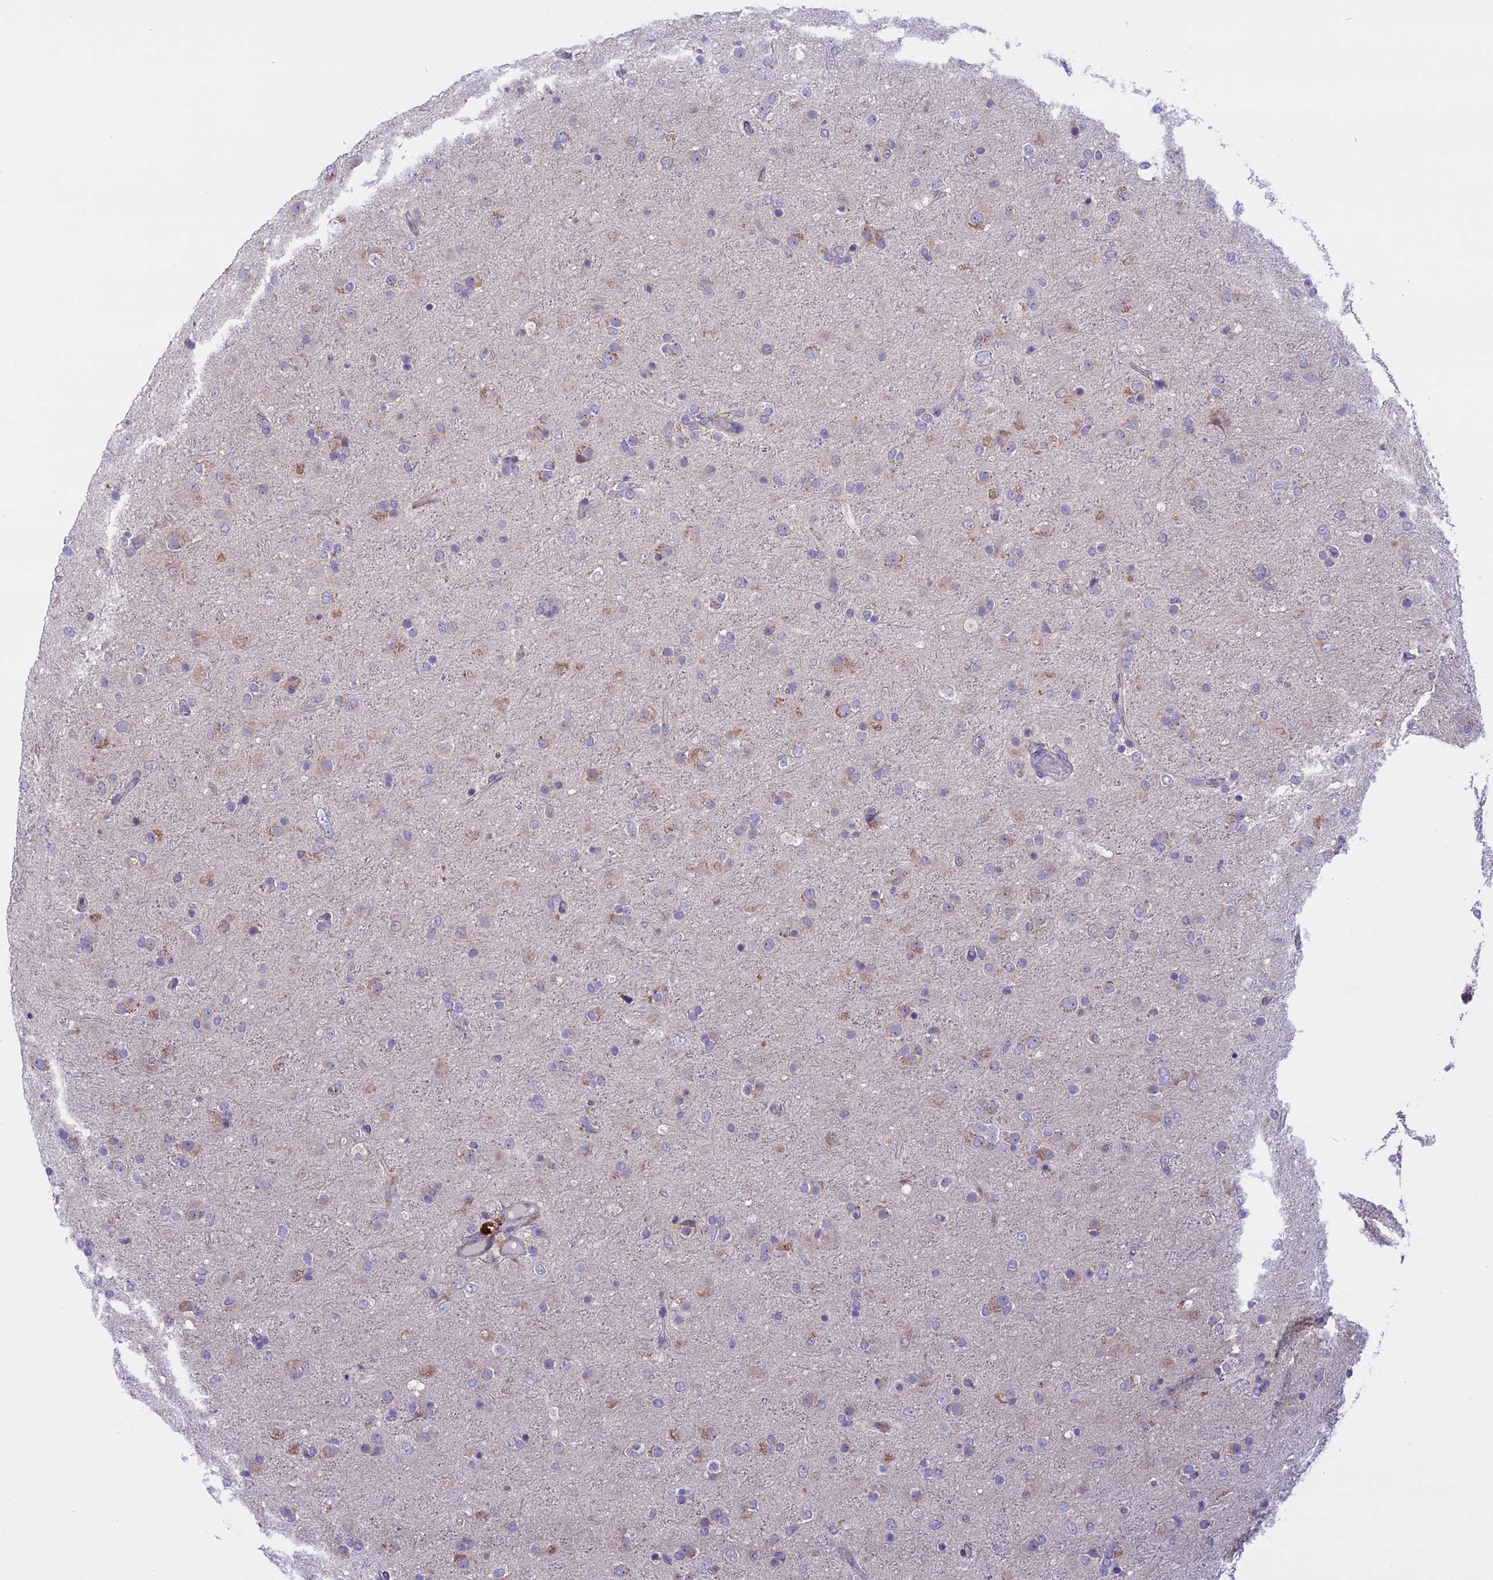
{"staining": {"intensity": "moderate", "quantity": "<25%", "location": "cytoplasmic/membranous"}, "tissue": "glioma", "cell_type": "Tumor cells", "image_type": "cancer", "snomed": [{"axis": "morphology", "description": "Glioma, malignant, Low grade"}, {"axis": "topography", "description": "Brain"}], "caption": "Immunohistochemistry staining of glioma, which displays low levels of moderate cytoplasmic/membranous expression in about <25% of tumor cells indicating moderate cytoplasmic/membranous protein staining. The staining was performed using DAB (brown) for protein detection and nuclei were counterstained in hematoxylin (blue).", "gene": "DCTN5", "patient": {"sex": "male", "age": 65}}